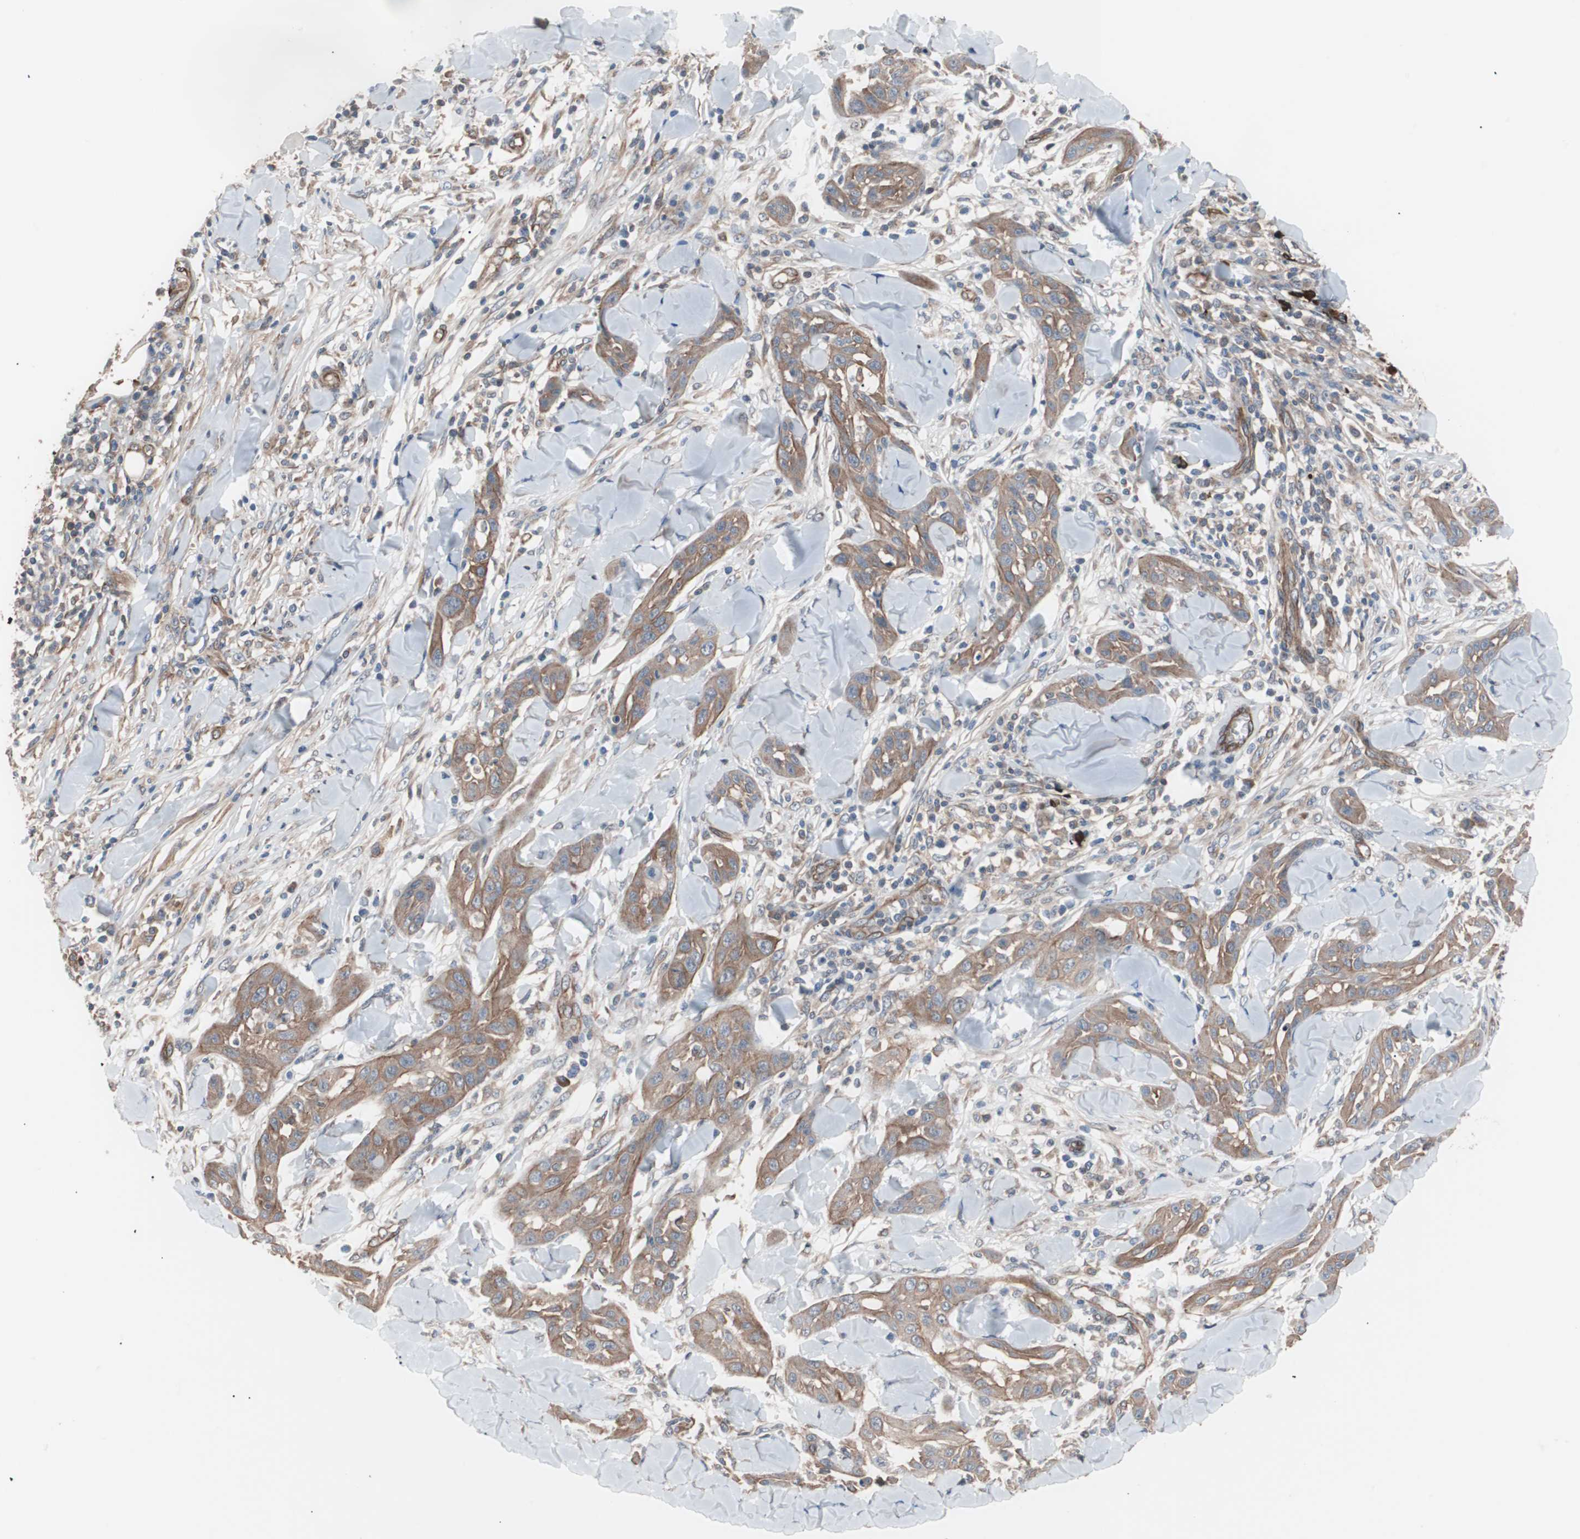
{"staining": {"intensity": "moderate", "quantity": ">75%", "location": "cytoplasmic/membranous"}, "tissue": "skin cancer", "cell_type": "Tumor cells", "image_type": "cancer", "snomed": [{"axis": "morphology", "description": "Squamous cell carcinoma, NOS"}, {"axis": "topography", "description": "Skin"}], "caption": "Skin squamous cell carcinoma stained with a protein marker shows moderate staining in tumor cells.", "gene": "SMG1", "patient": {"sex": "male", "age": 24}}